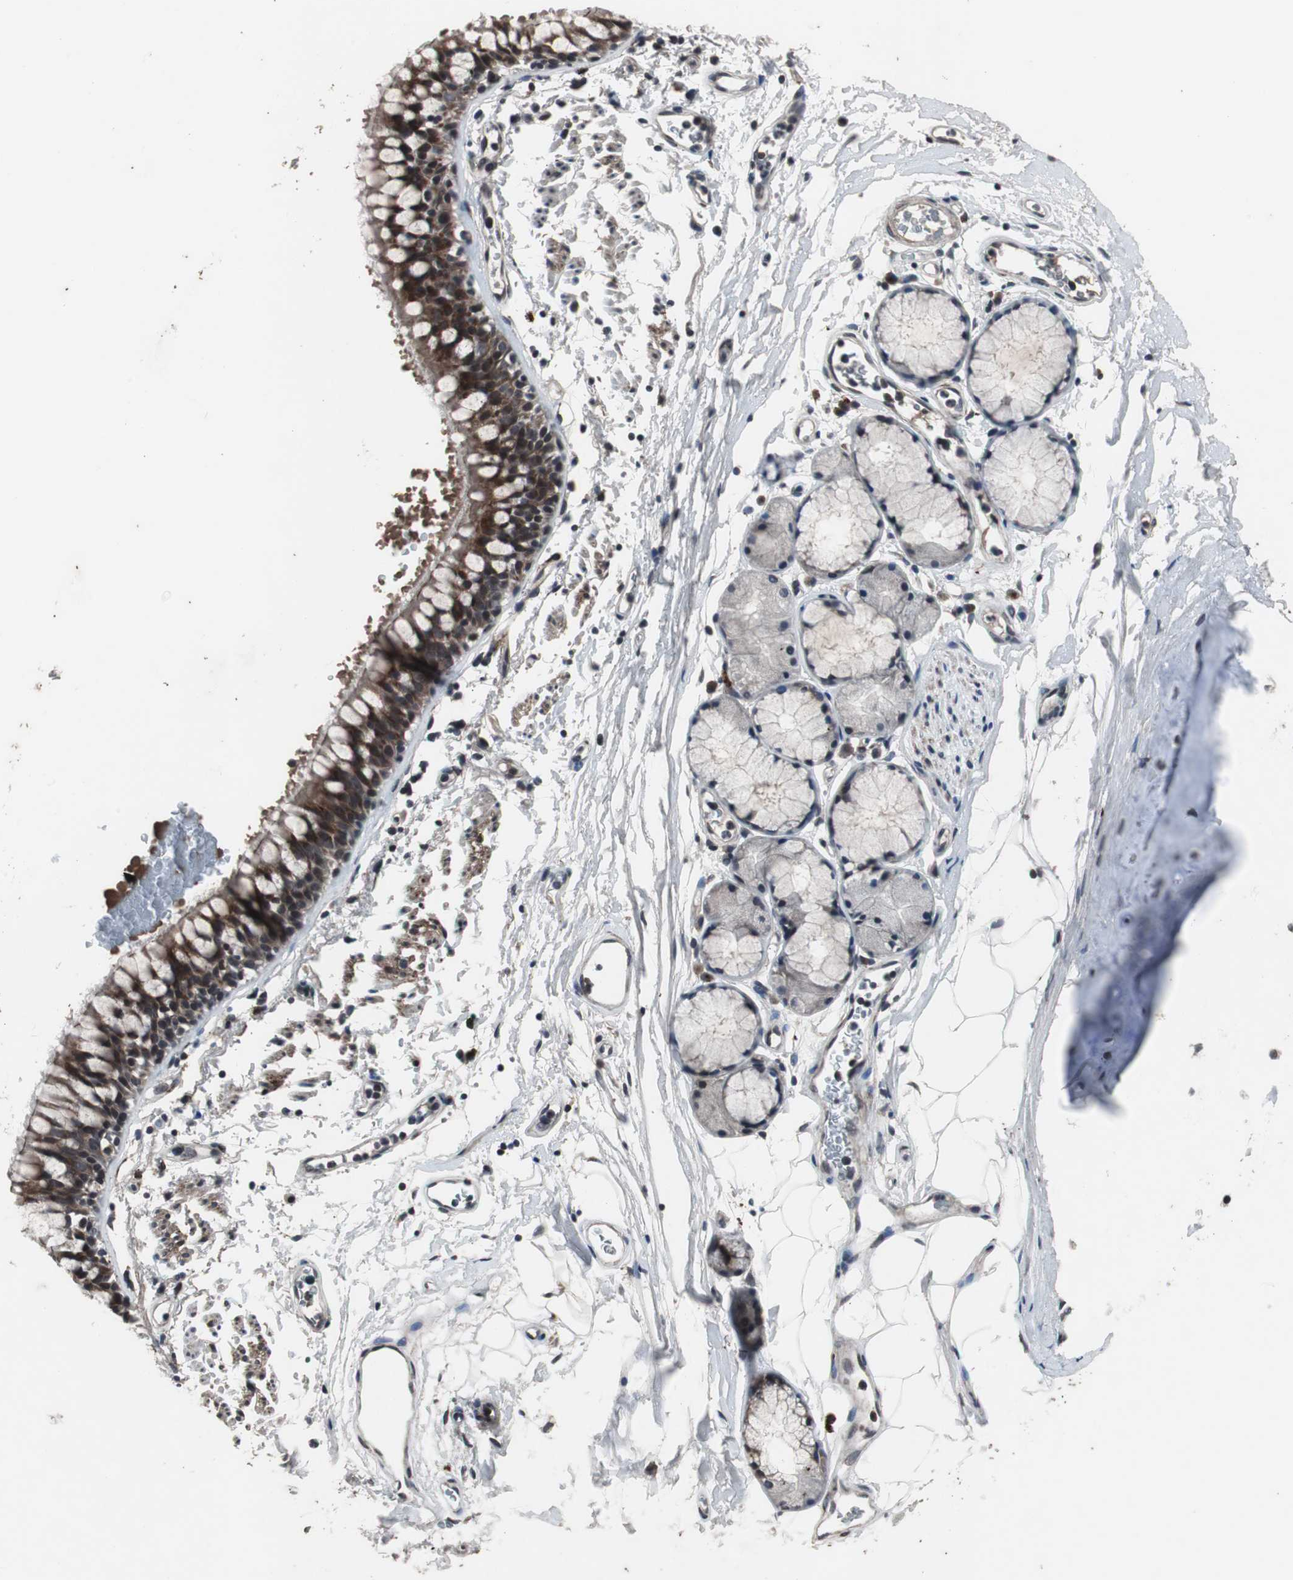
{"staining": {"intensity": "moderate", "quantity": ">75%", "location": "cytoplasmic/membranous"}, "tissue": "bronchus", "cell_type": "Respiratory epithelial cells", "image_type": "normal", "snomed": [{"axis": "morphology", "description": "Normal tissue, NOS"}, {"axis": "topography", "description": "Bronchus"}], "caption": "Protein expression analysis of unremarkable bronchus demonstrates moderate cytoplasmic/membranous positivity in about >75% of respiratory epithelial cells. (DAB (3,3'-diaminobenzidine) IHC, brown staining for protein, blue staining for nuclei).", "gene": "CRADD", "patient": {"sex": "female", "age": 73}}